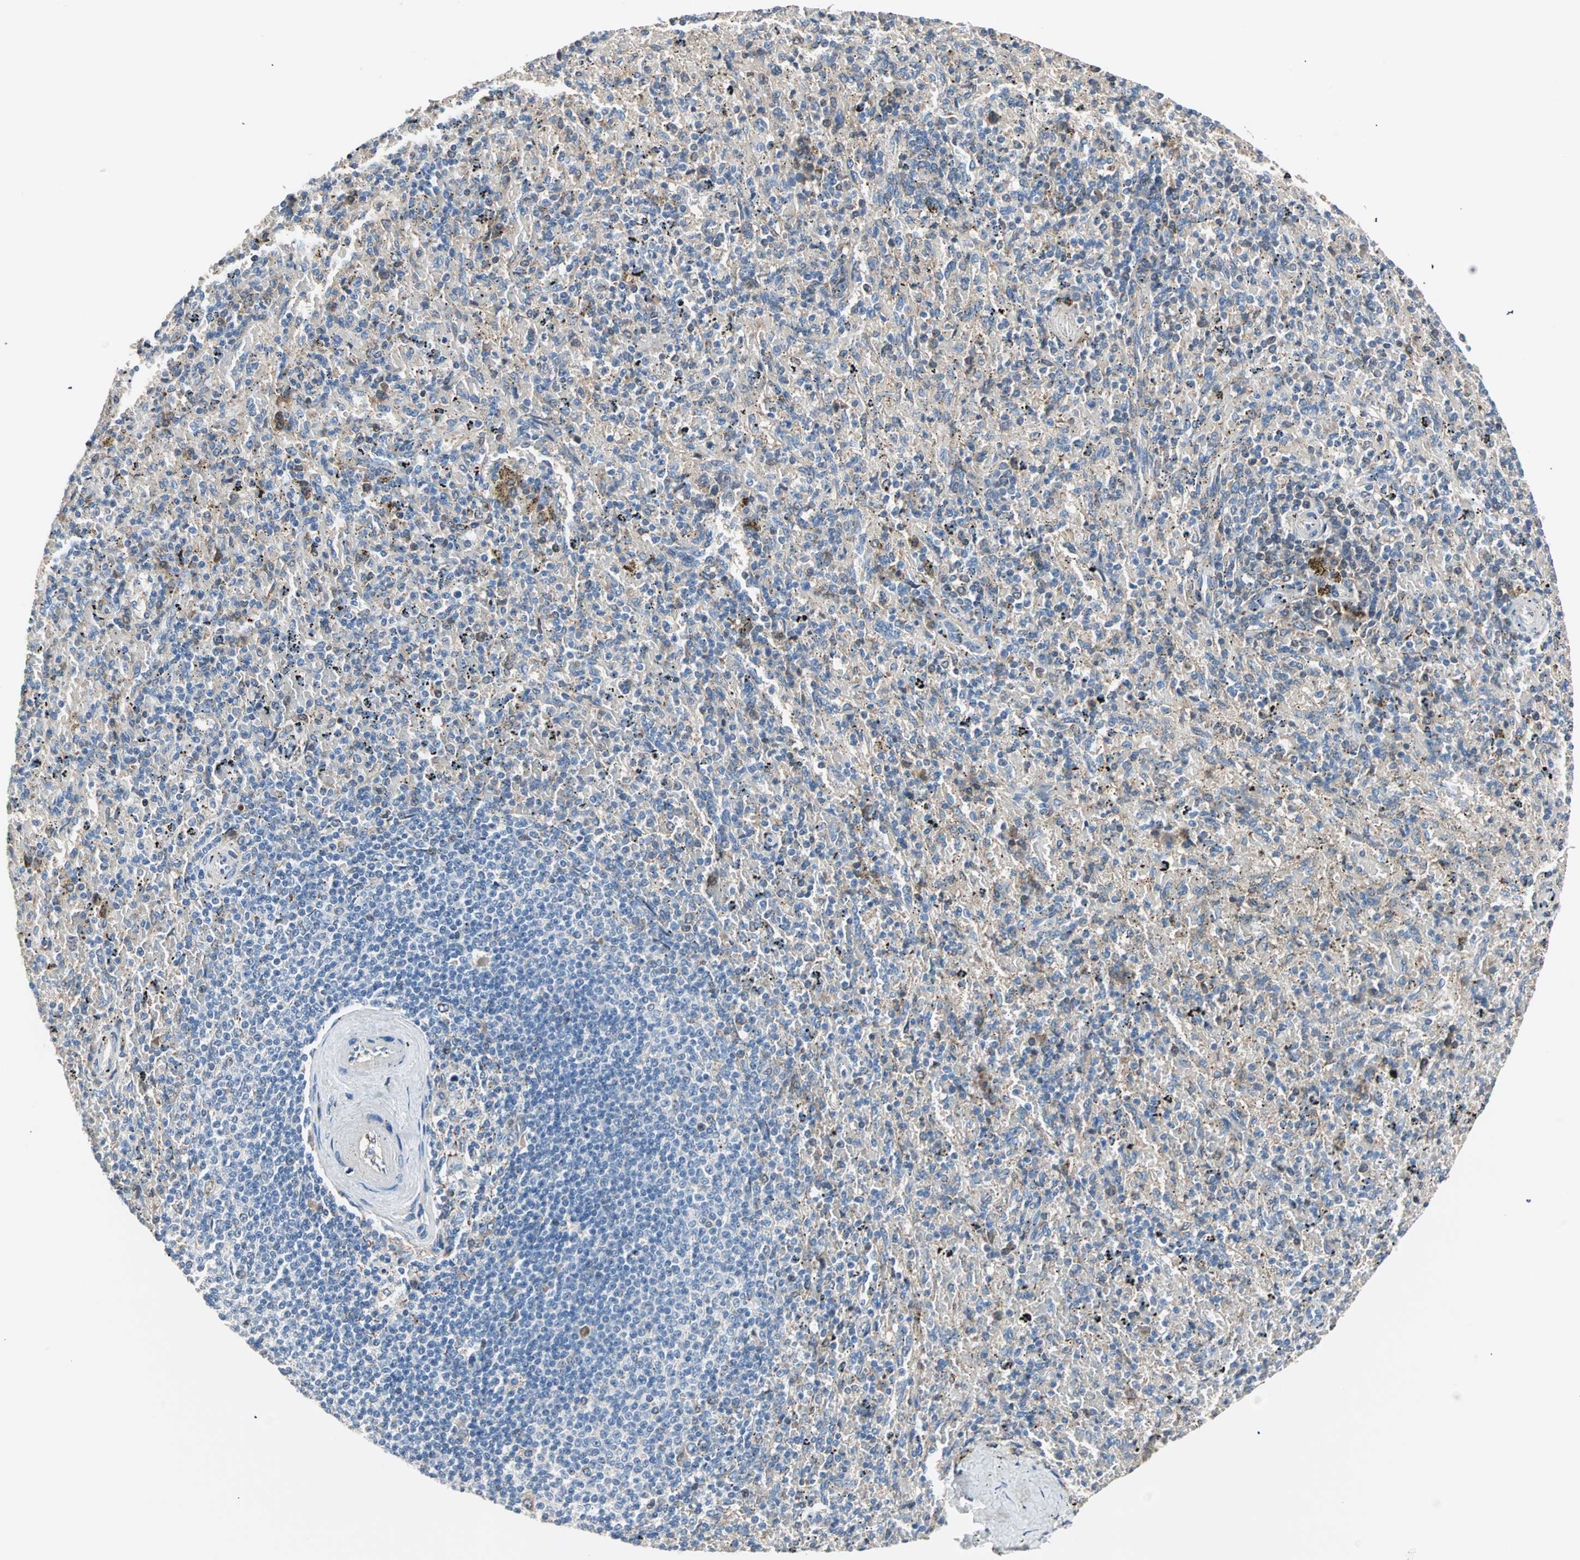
{"staining": {"intensity": "negative", "quantity": "none", "location": "none"}, "tissue": "spleen", "cell_type": "Cells in red pulp", "image_type": "normal", "snomed": [{"axis": "morphology", "description": "Normal tissue, NOS"}, {"axis": "topography", "description": "Spleen"}], "caption": "Spleen was stained to show a protein in brown. There is no significant positivity in cells in red pulp. The staining was performed using DAB to visualize the protein expression in brown, while the nuclei were stained in blue with hematoxylin (Magnification: 20x).", "gene": "TST", "patient": {"sex": "female", "age": 43}}